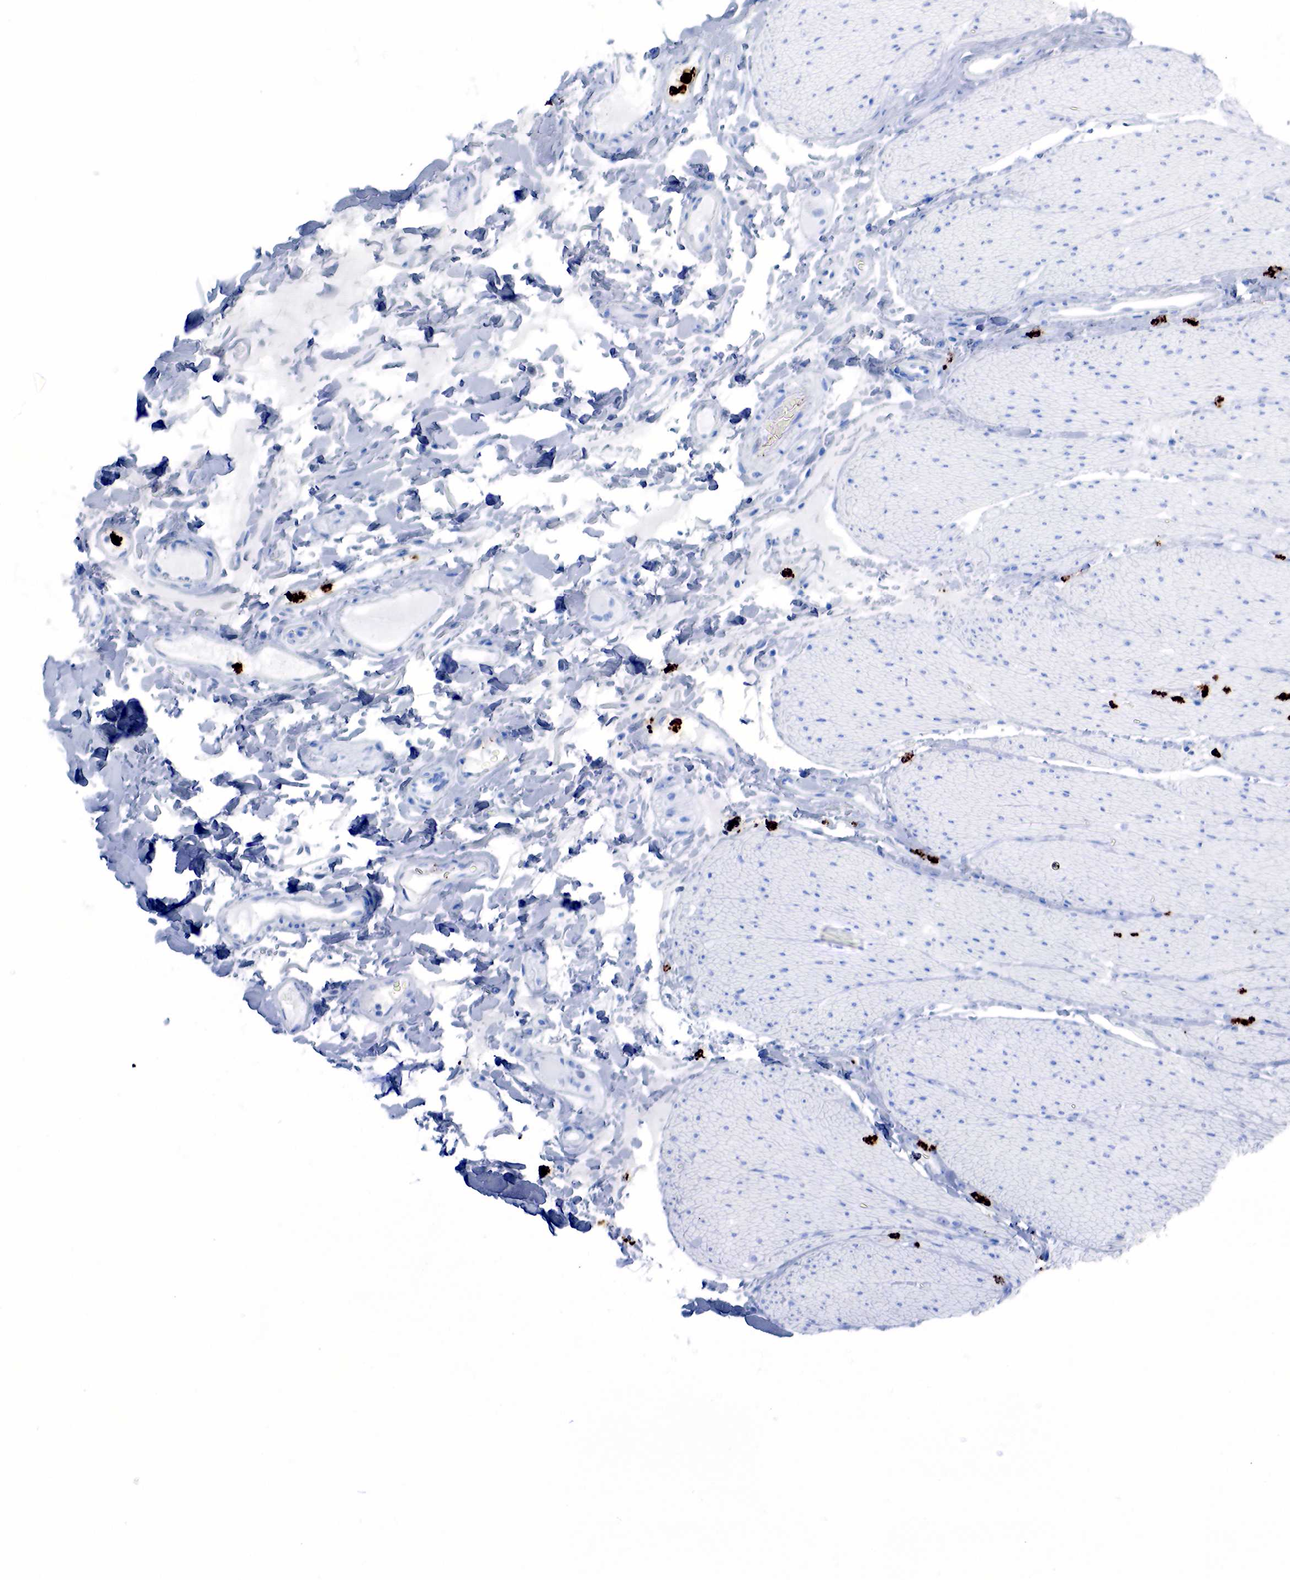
{"staining": {"intensity": "negative", "quantity": "none", "location": "none"}, "tissue": "adipose tissue", "cell_type": "Adipocytes", "image_type": "normal", "snomed": [{"axis": "morphology", "description": "Normal tissue, NOS"}, {"axis": "topography", "description": "Duodenum"}], "caption": "Histopathology image shows no protein staining in adipocytes of unremarkable adipose tissue.", "gene": "FUT4", "patient": {"sex": "male", "age": 63}}